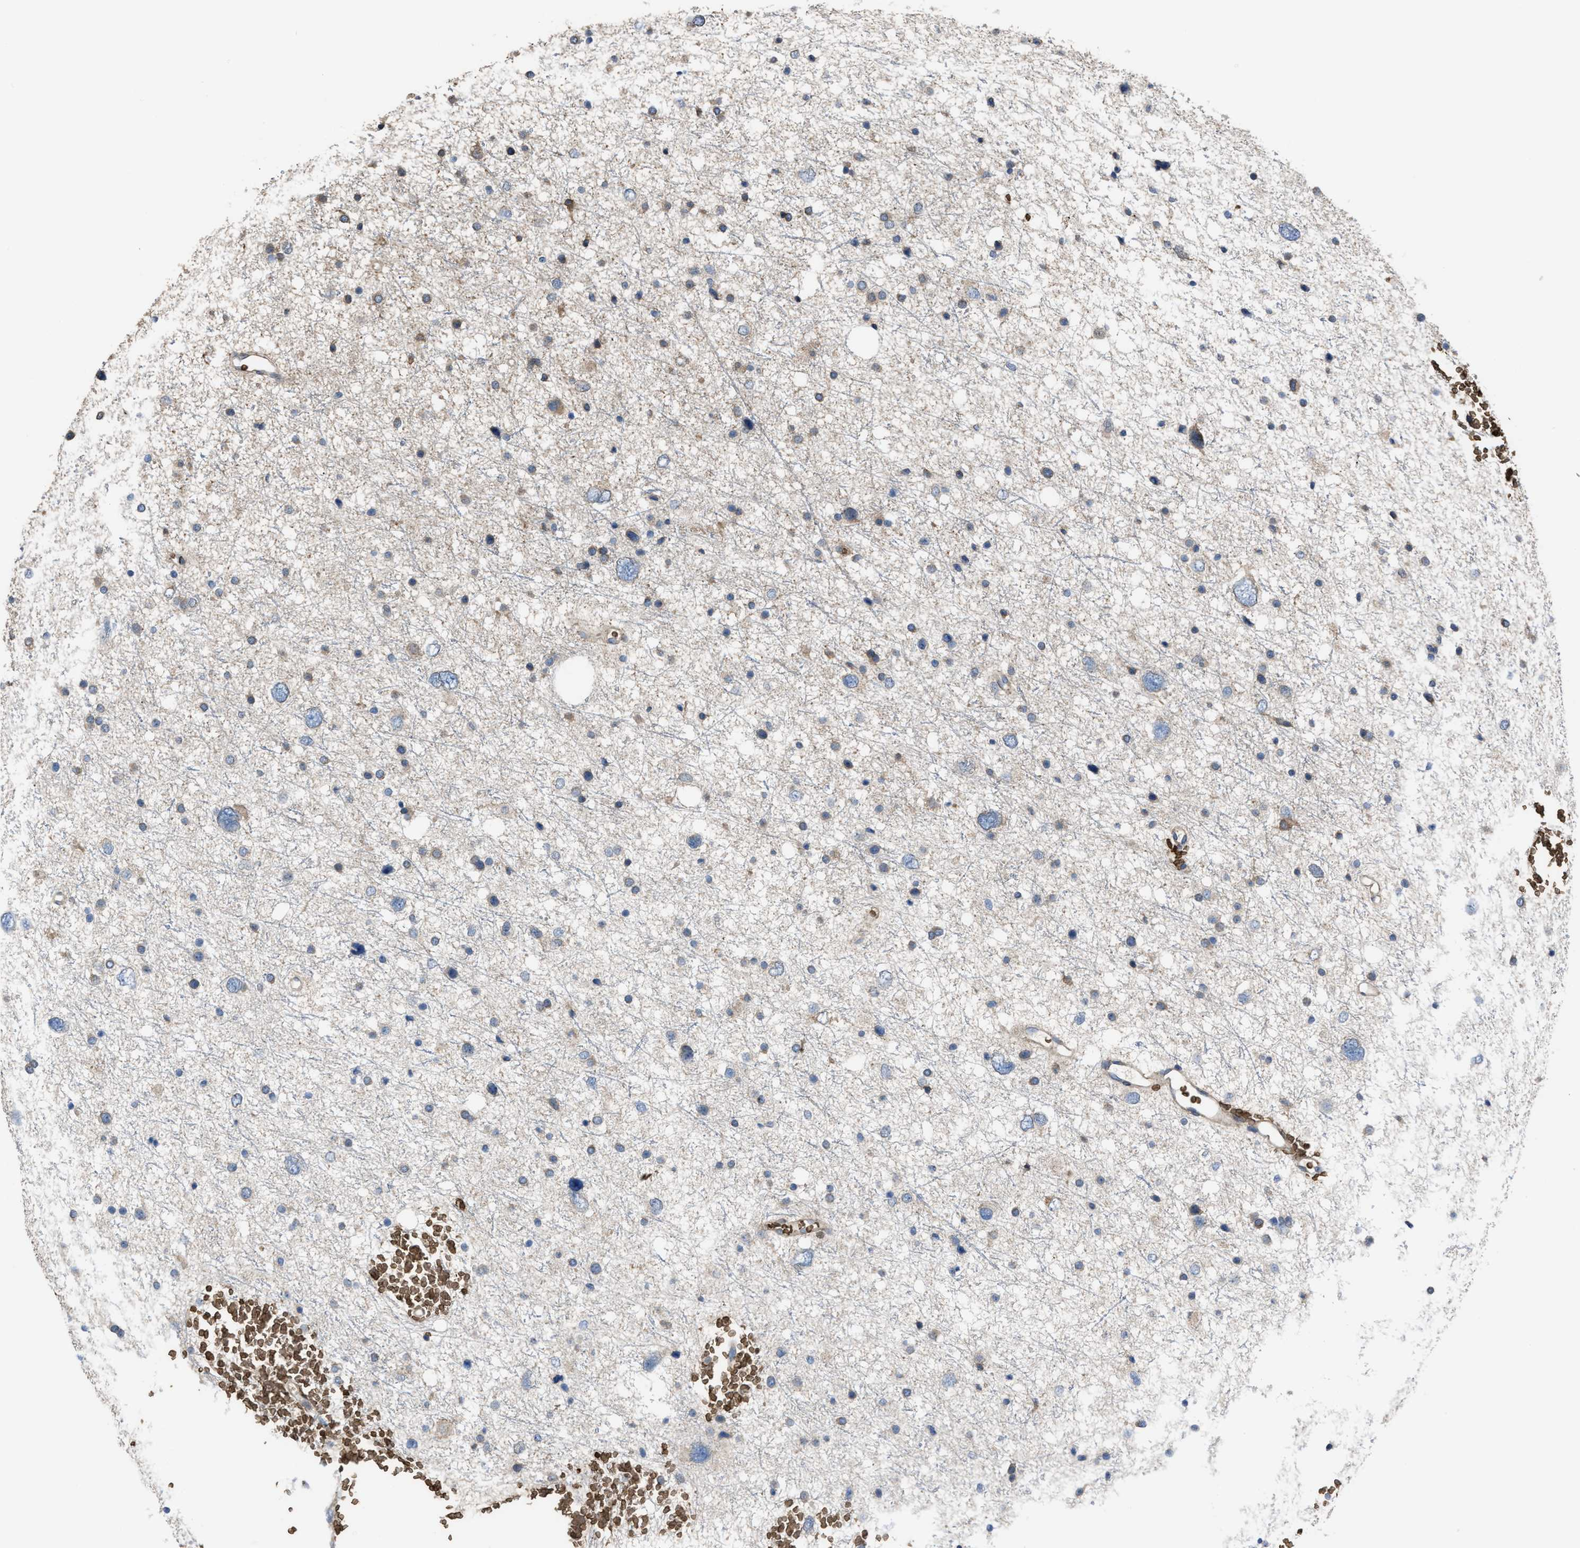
{"staining": {"intensity": "weak", "quantity": "25%-75%", "location": "cytoplasmic/membranous"}, "tissue": "glioma", "cell_type": "Tumor cells", "image_type": "cancer", "snomed": [{"axis": "morphology", "description": "Glioma, malignant, Low grade"}, {"axis": "topography", "description": "Brain"}], "caption": "Immunohistochemistry (IHC) staining of glioma, which shows low levels of weak cytoplasmic/membranous expression in about 25%-75% of tumor cells indicating weak cytoplasmic/membranous protein staining. The staining was performed using DAB (3,3'-diaminobenzidine) (brown) for protein detection and nuclei were counterstained in hematoxylin (blue).", "gene": "SELENOM", "patient": {"sex": "female", "age": 37}}